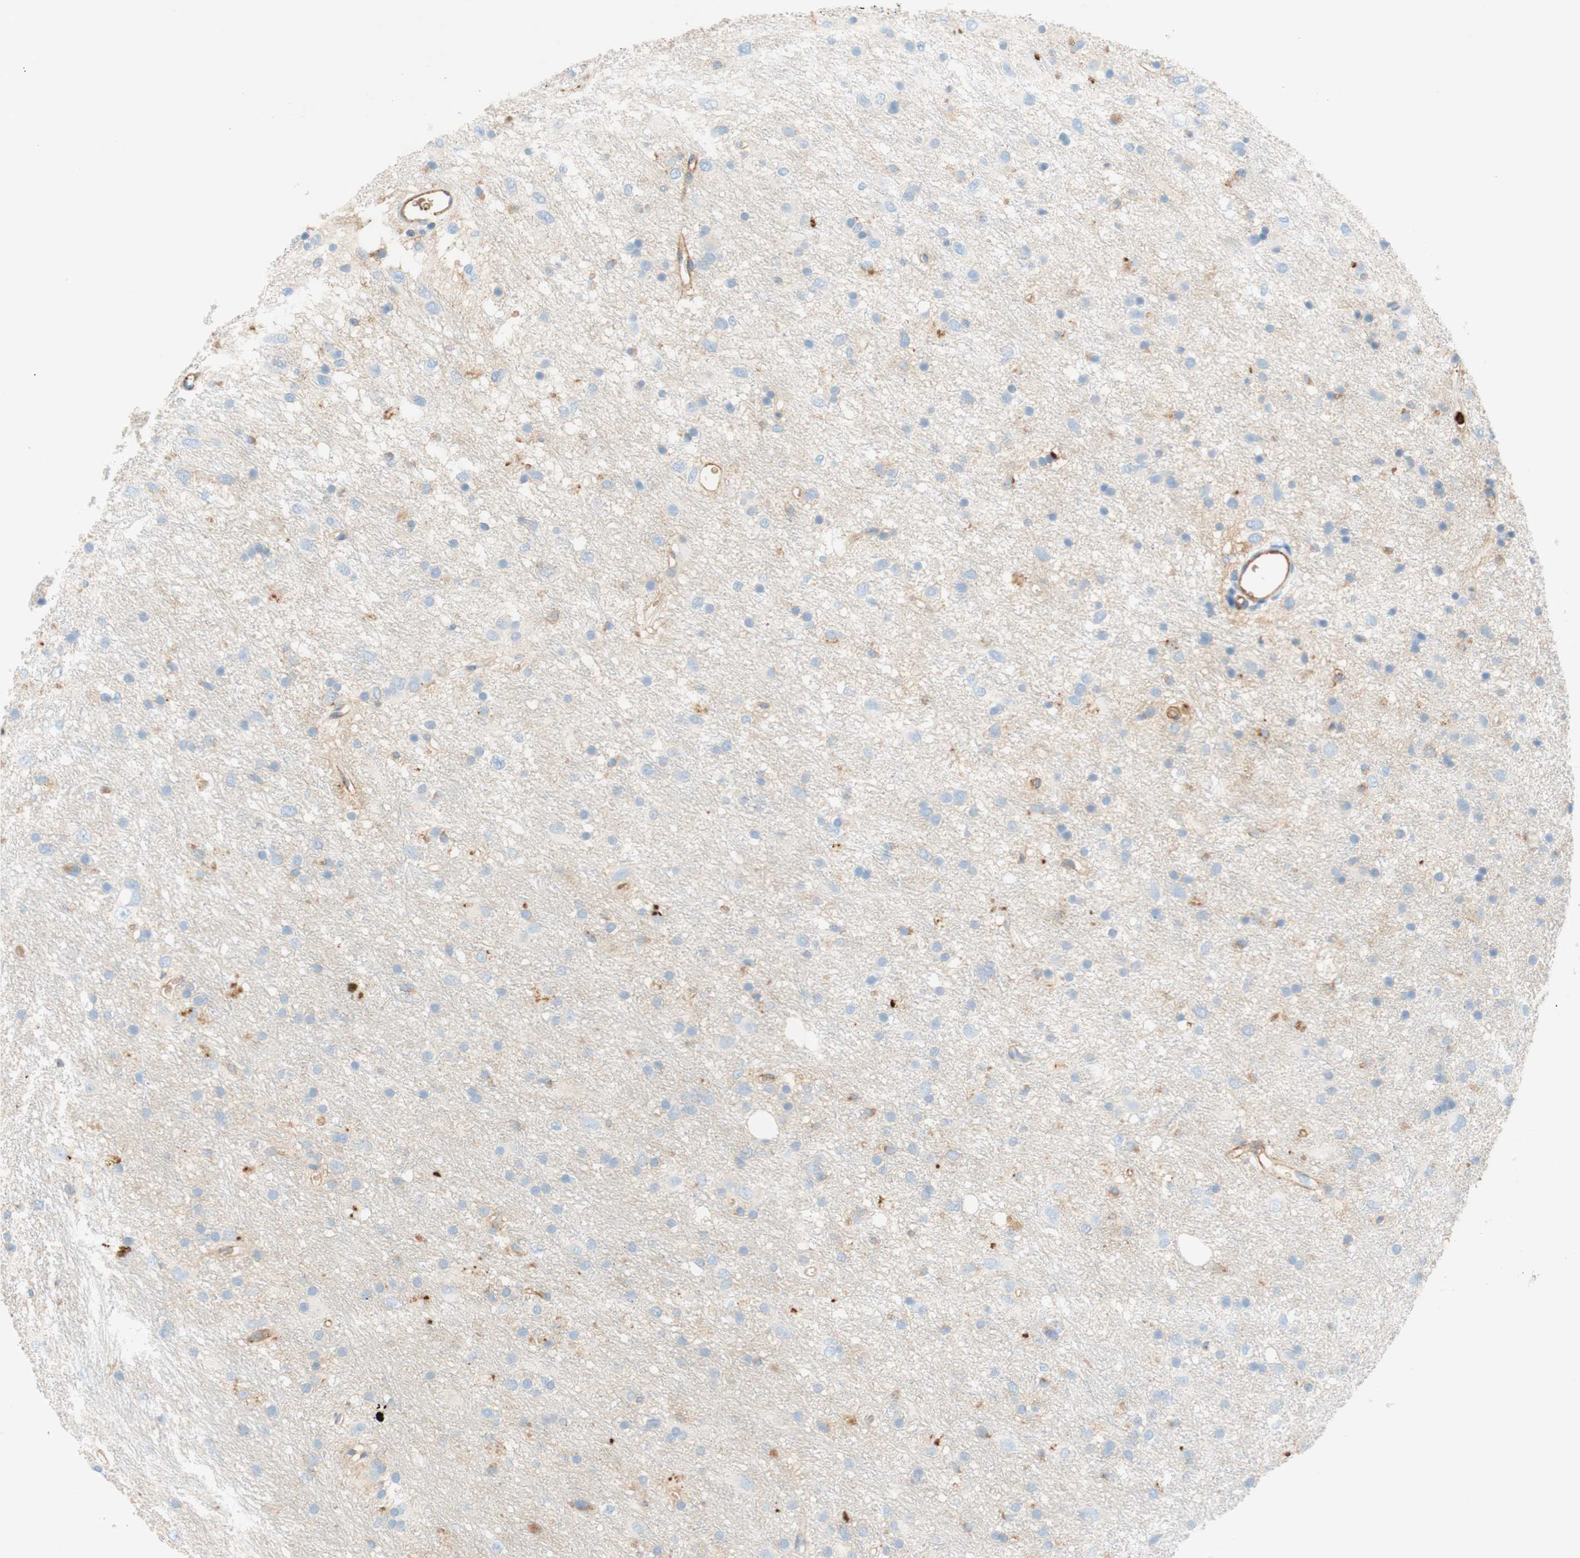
{"staining": {"intensity": "negative", "quantity": "none", "location": "none"}, "tissue": "glioma", "cell_type": "Tumor cells", "image_type": "cancer", "snomed": [{"axis": "morphology", "description": "Glioma, malignant, Low grade"}, {"axis": "topography", "description": "Brain"}], "caption": "A histopathology image of human malignant low-grade glioma is negative for staining in tumor cells. (Brightfield microscopy of DAB IHC at high magnification).", "gene": "STOM", "patient": {"sex": "male", "age": 77}}